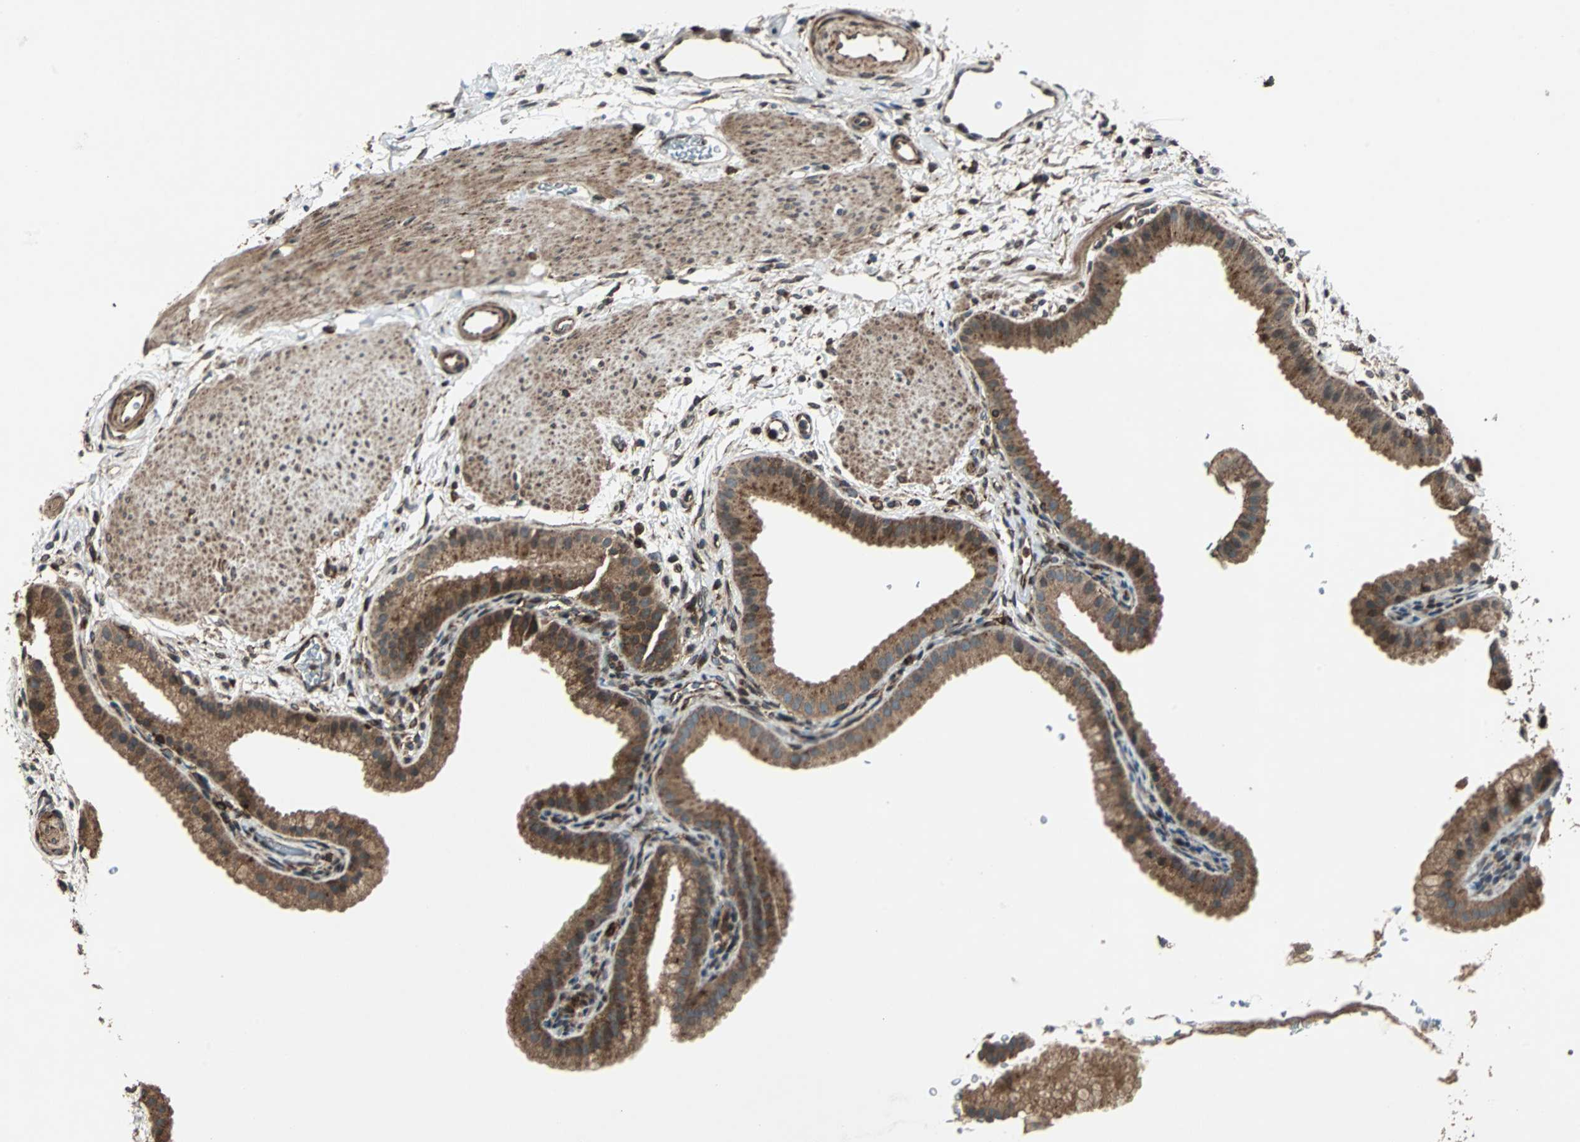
{"staining": {"intensity": "moderate", "quantity": ">75%", "location": "cytoplasmic/membranous"}, "tissue": "gallbladder", "cell_type": "Glandular cells", "image_type": "normal", "snomed": [{"axis": "morphology", "description": "Normal tissue, NOS"}, {"axis": "topography", "description": "Gallbladder"}], "caption": "IHC histopathology image of unremarkable human gallbladder stained for a protein (brown), which exhibits medium levels of moderate cytoplasmic/membranous expression in approximately >75% of glandular cells.", "gene": "RAB7A", "patient": {"sex": "female", "age": 64}}